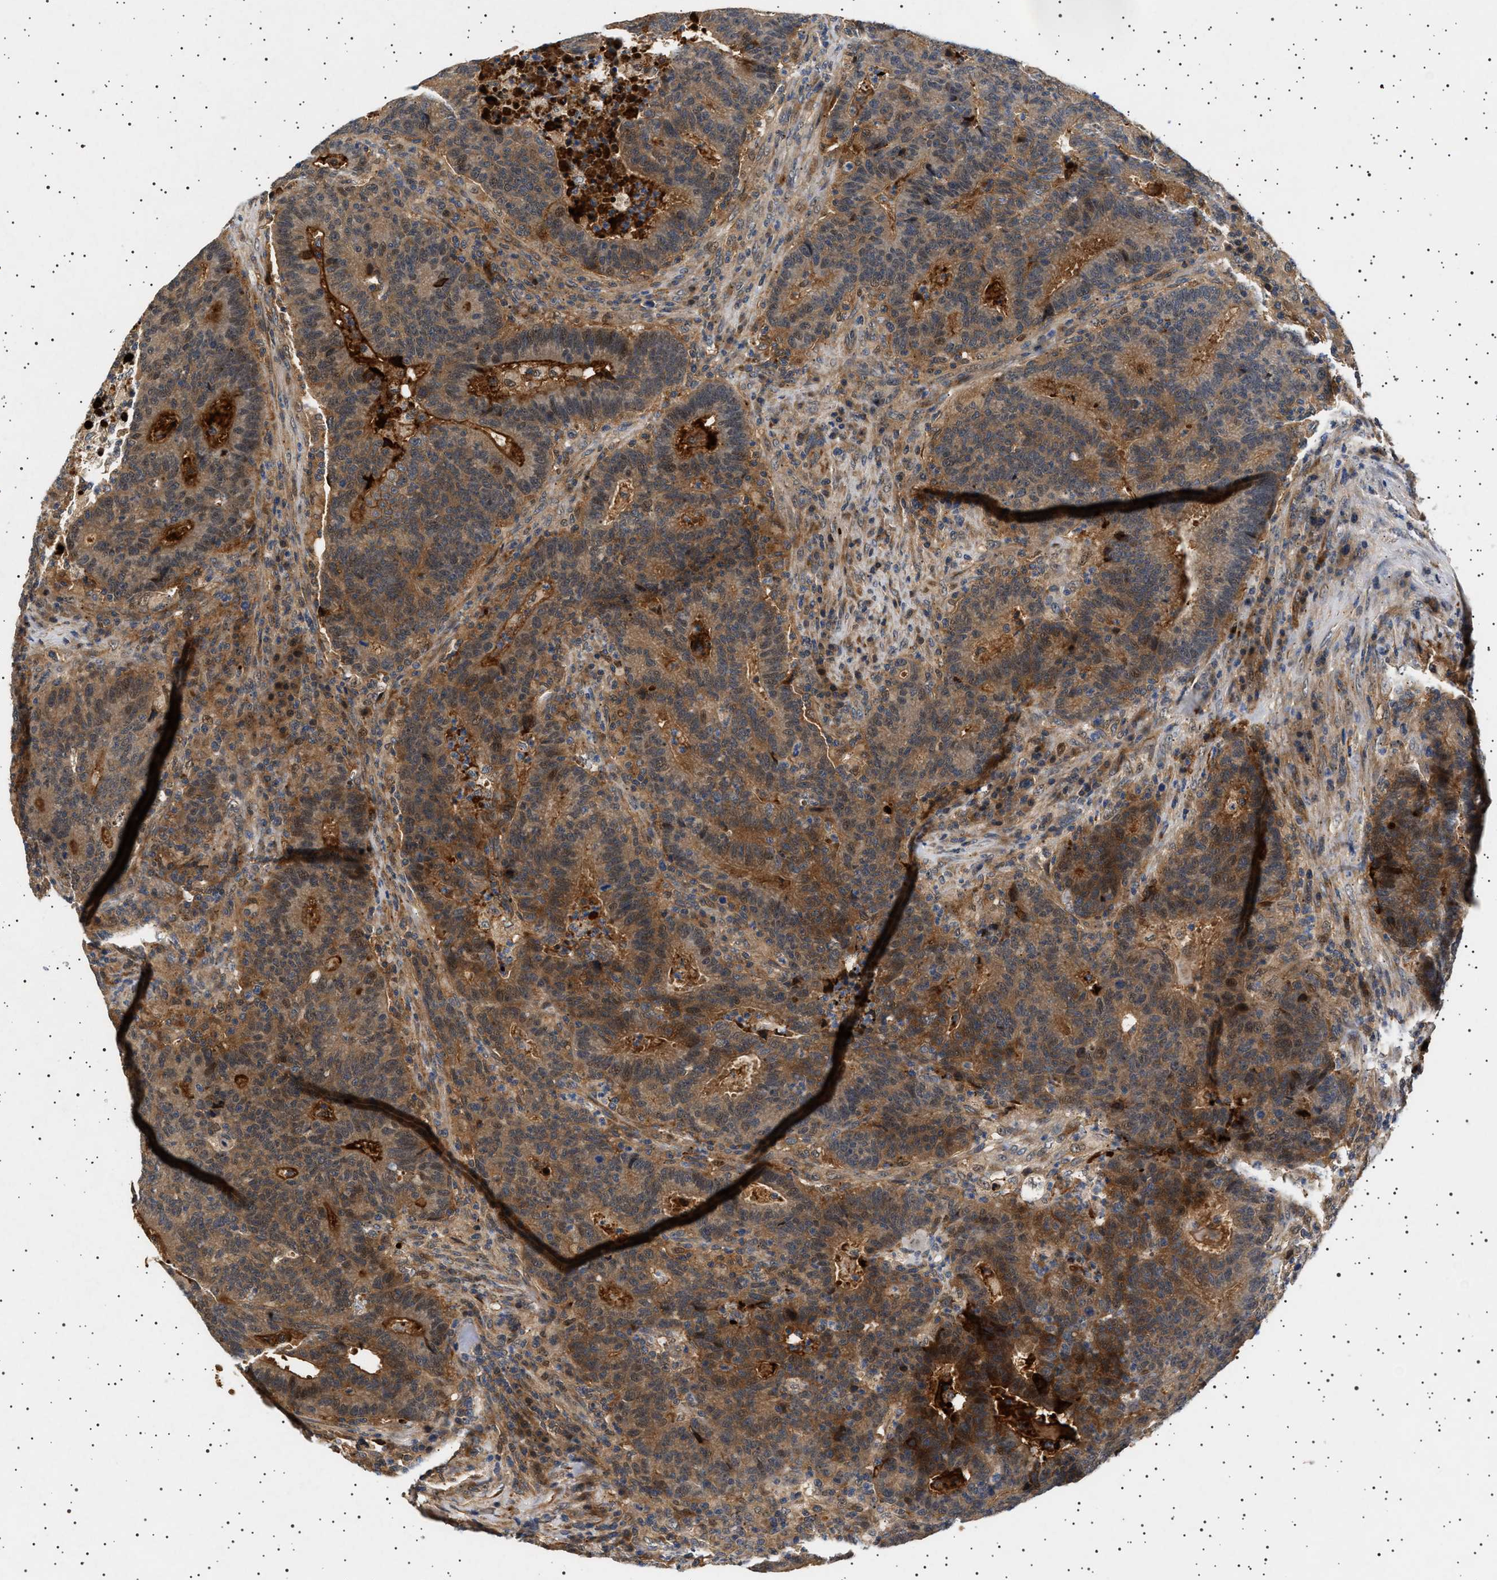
{"staining": {"intensity": "moderate", "quantity": ">75%", "location": "cytoplasmic/membranous"}, "tissue": "colorectal cancer", "cell_type": "Tumor cells", "image_type": "cancer", "snomed": [{"axis": "morphology", "description": "Adenocarcinoma, NOS"}, {"axis": "topography", "description": "Colon"}], "caption": "A brown stain shows moderate cytoplasmic/membranous positivity of a protein in adenocarcinoma (colorectal) tumor cells. The protein of interest is shown in brown color, while the nuclei are stained blue.", "gene": "FICD", "patient": {"sex": "female", "age": 75}}